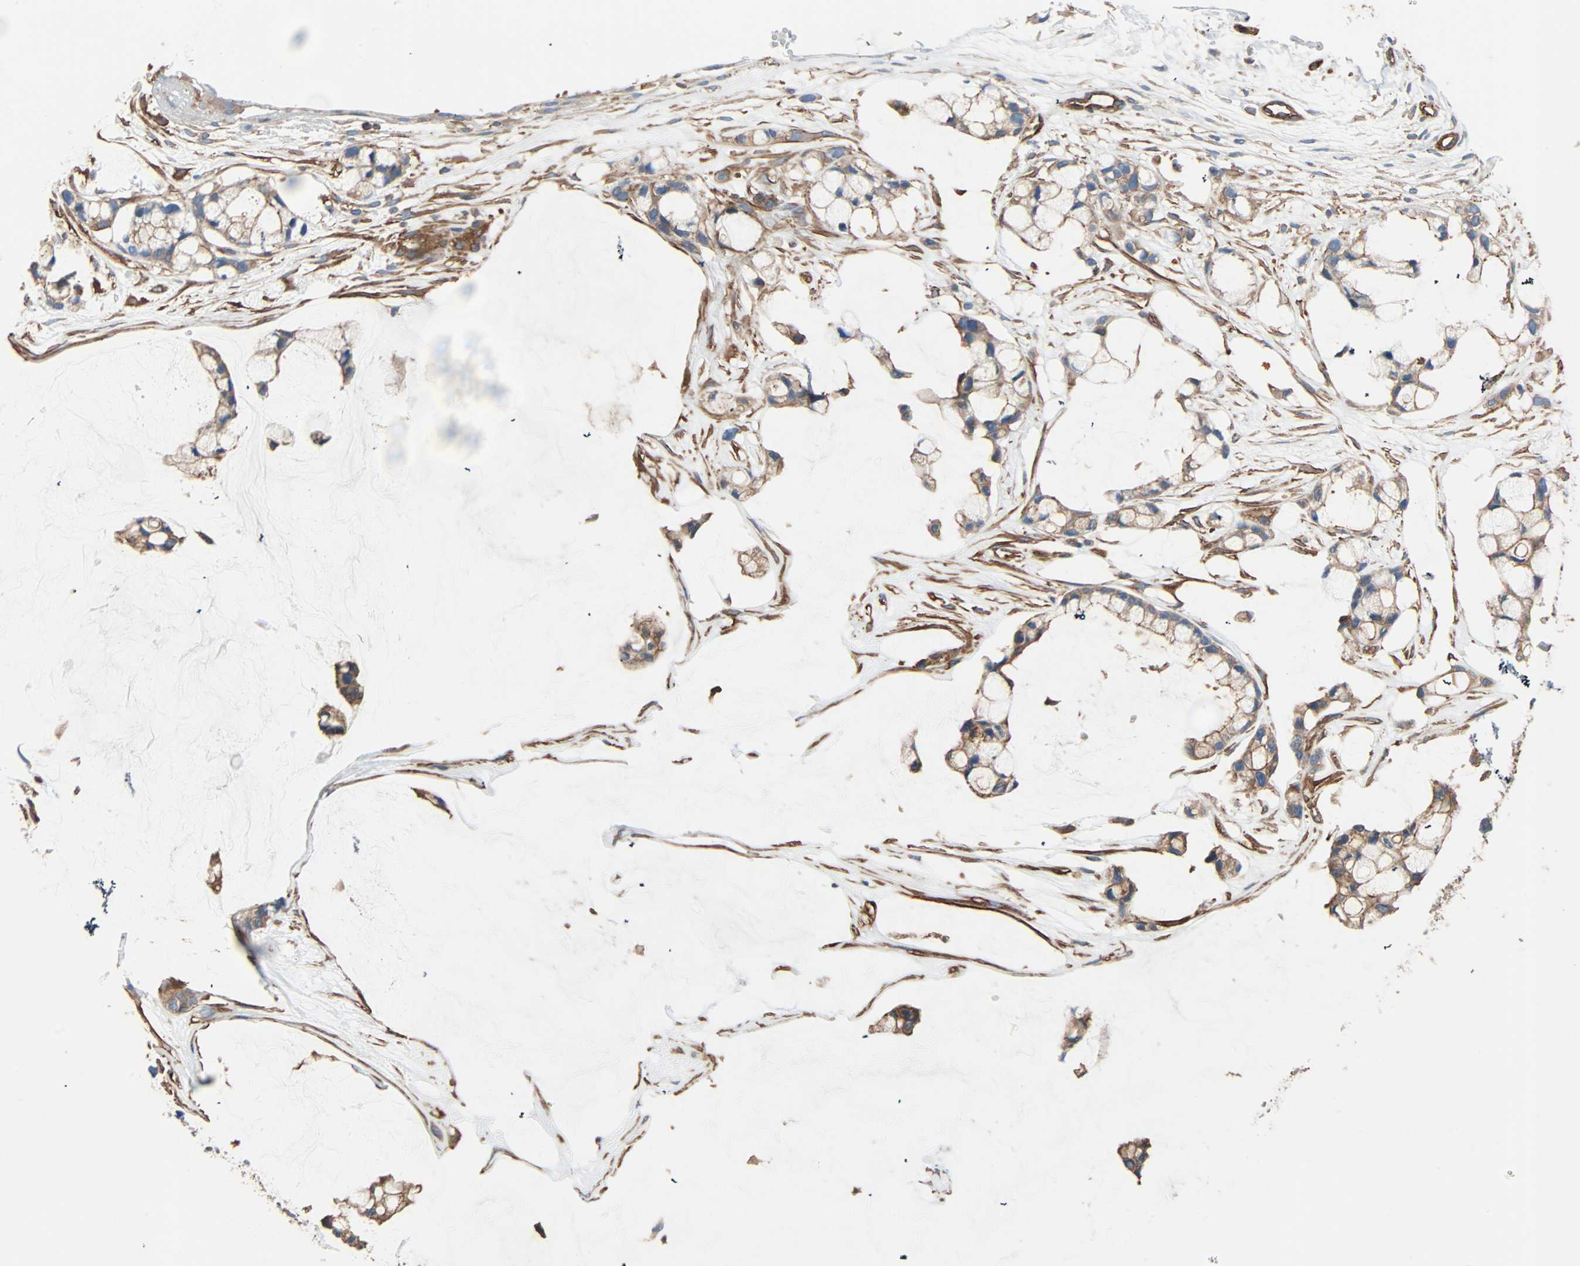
{"staining": {"intensity": "weak", "quantity": "<25%", "location": "cytoplasmic/membranous"}, "tissue": "ovarian cancer", "cell_type": "Tumor cells", "image_type": "cancer", "snomed": [{"axis": "morphology", "description": "Cystadenocarcinoma, mucinous, NOS"}, {"axis": "topography", "description": "Ovary"}], "caption": "Human mucinous cystadenocarcinoma (ovarian) stained for a protein using immunohistochemistry (IHC) demonstrates no positivity in tumor cells.", "gene": "GALNT10", "patient": {"sex": "female", "age": 39}}